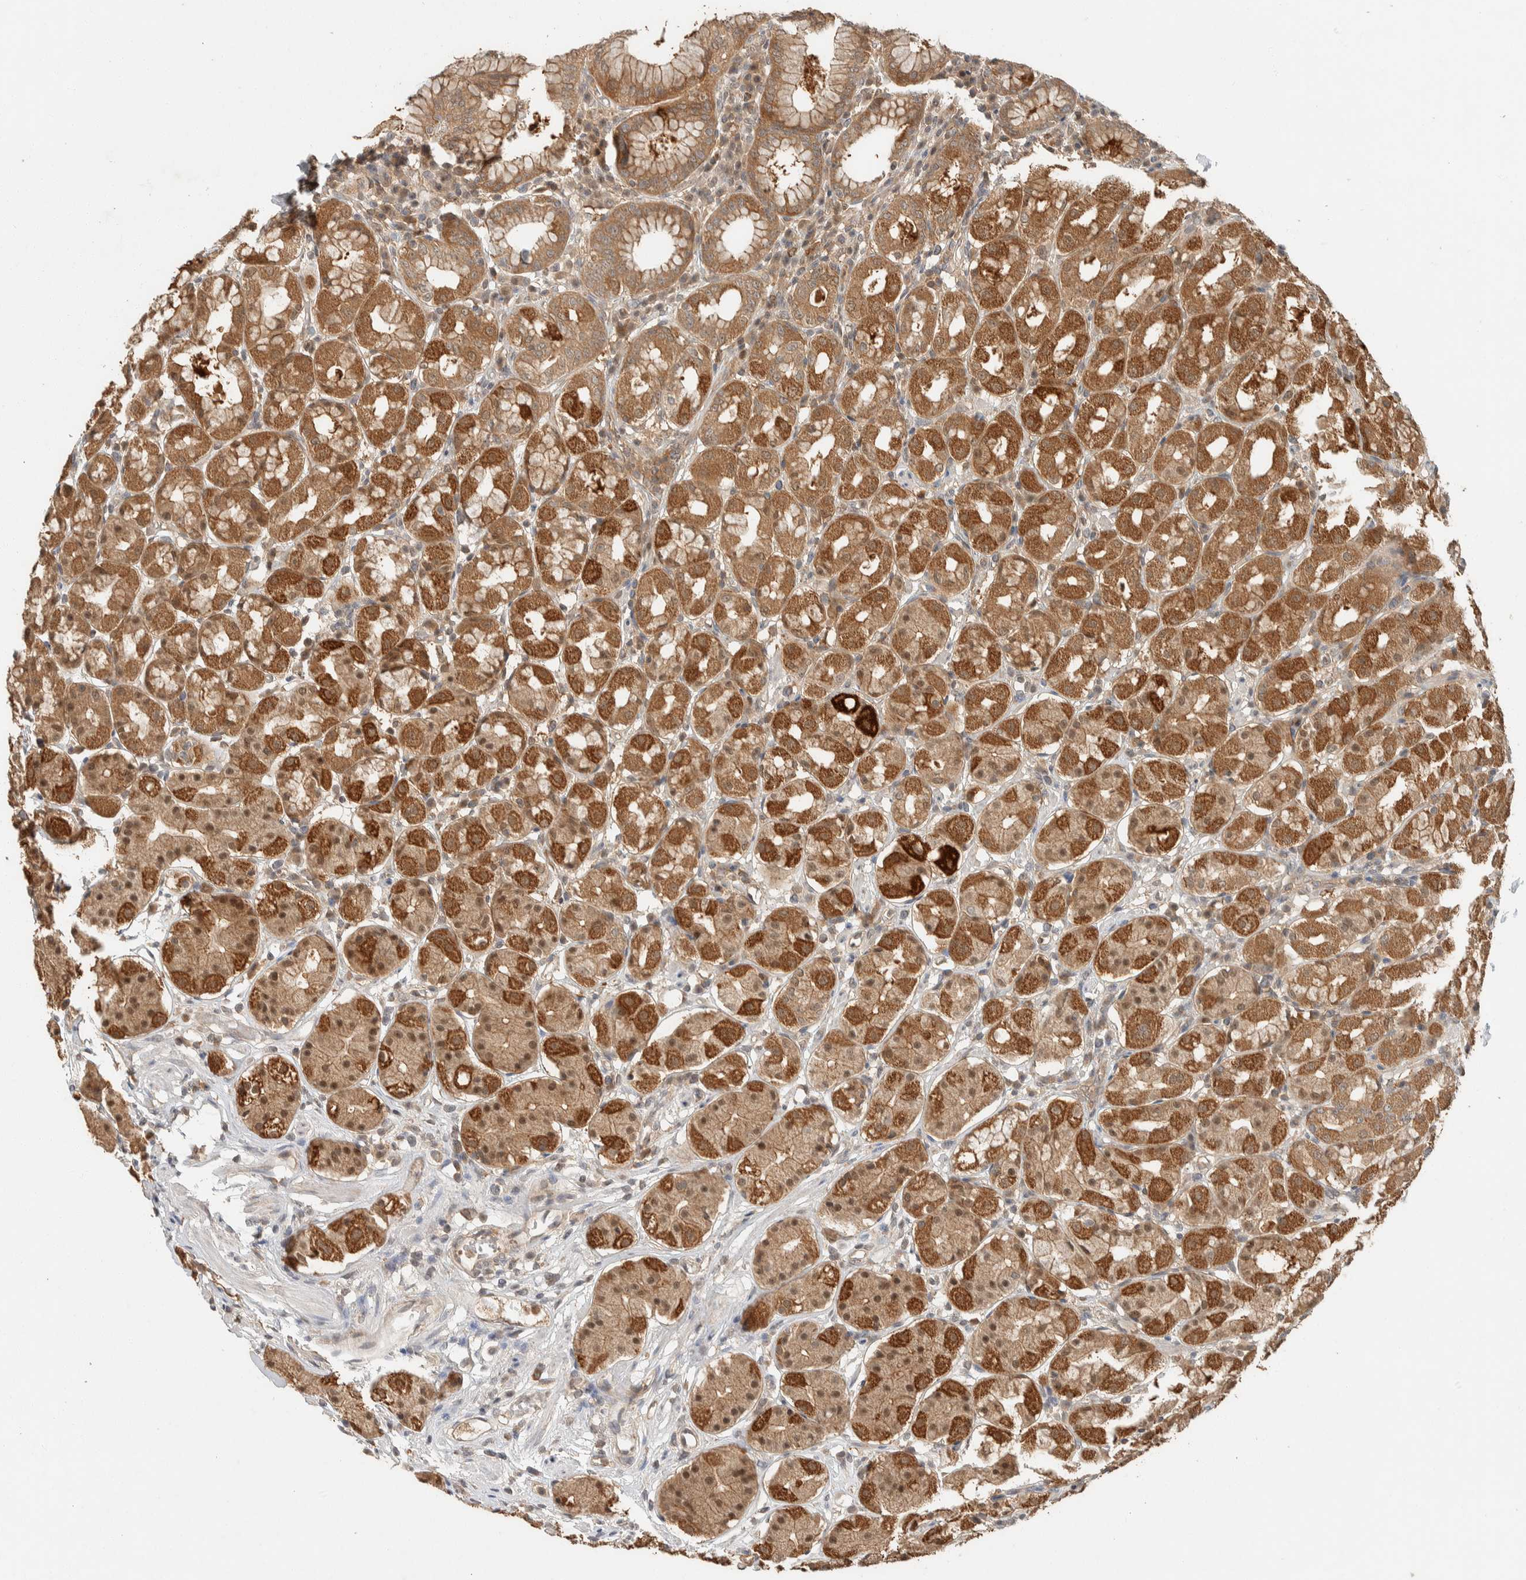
{"staining": {"intensity": "moderate", "quantity": ">75%", "location": "cytoplasmic/membranous"}, "tissue": "stomach", "cell_type": "Glandular cells", "image_type": "normal", "snomed": [{"axis": "morphology", "description": "Normal tissue, NOS"}, {"axis": "topography", "description": "Stomach"}, {"axis": "topography", "description": "Stomach, lower"}], "caption": "Moderate cytoplasmic/membranous positivity is seen in about >75% of glandular cells in benign stomach.", "gene": "ZNF567", "patient": {"sex": "female", "age": 56}}